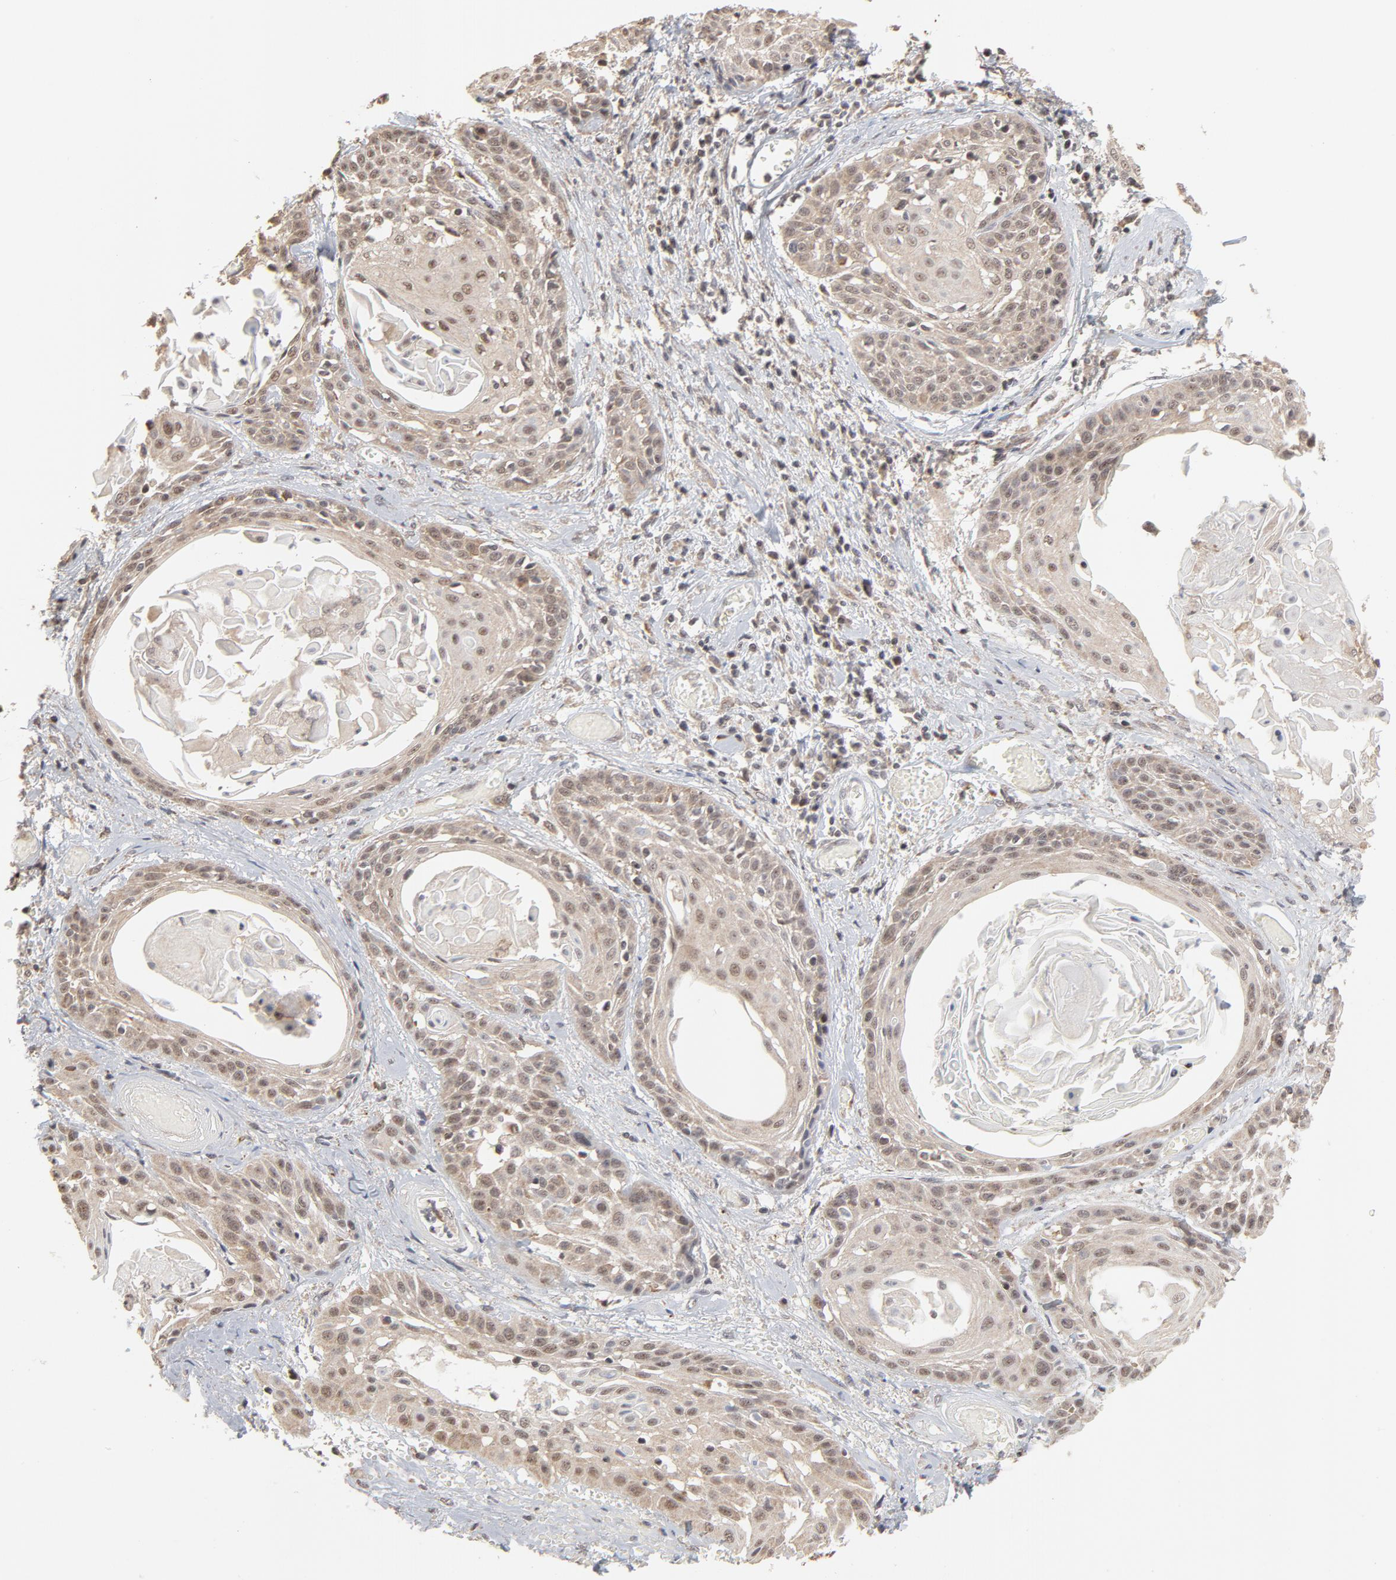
{"staining": {"intensity": "weak", "quantity": ">75%", "location": "cytoplasmic/membranous,nuclear"}, "tissue": "cervical cancer", "cell_type": "Tumor cells", "image_type": "cancer", "snomed": [{"axis": "morphology", "description": "Squamous cell carcinoma, NOS"}, {"axis": "topography", "description": "Cervix"}], "caption": "Immunohistochemistry micrograph of squamous cell carcinoma (cervical) stained for a protein (brown), which shows low levels of weak cytoplasmic/membranous and nuclear staining in about >75% of tumor cells.", "gene": "ARIH1", "patient": {"sex": "female", "age": 57}}